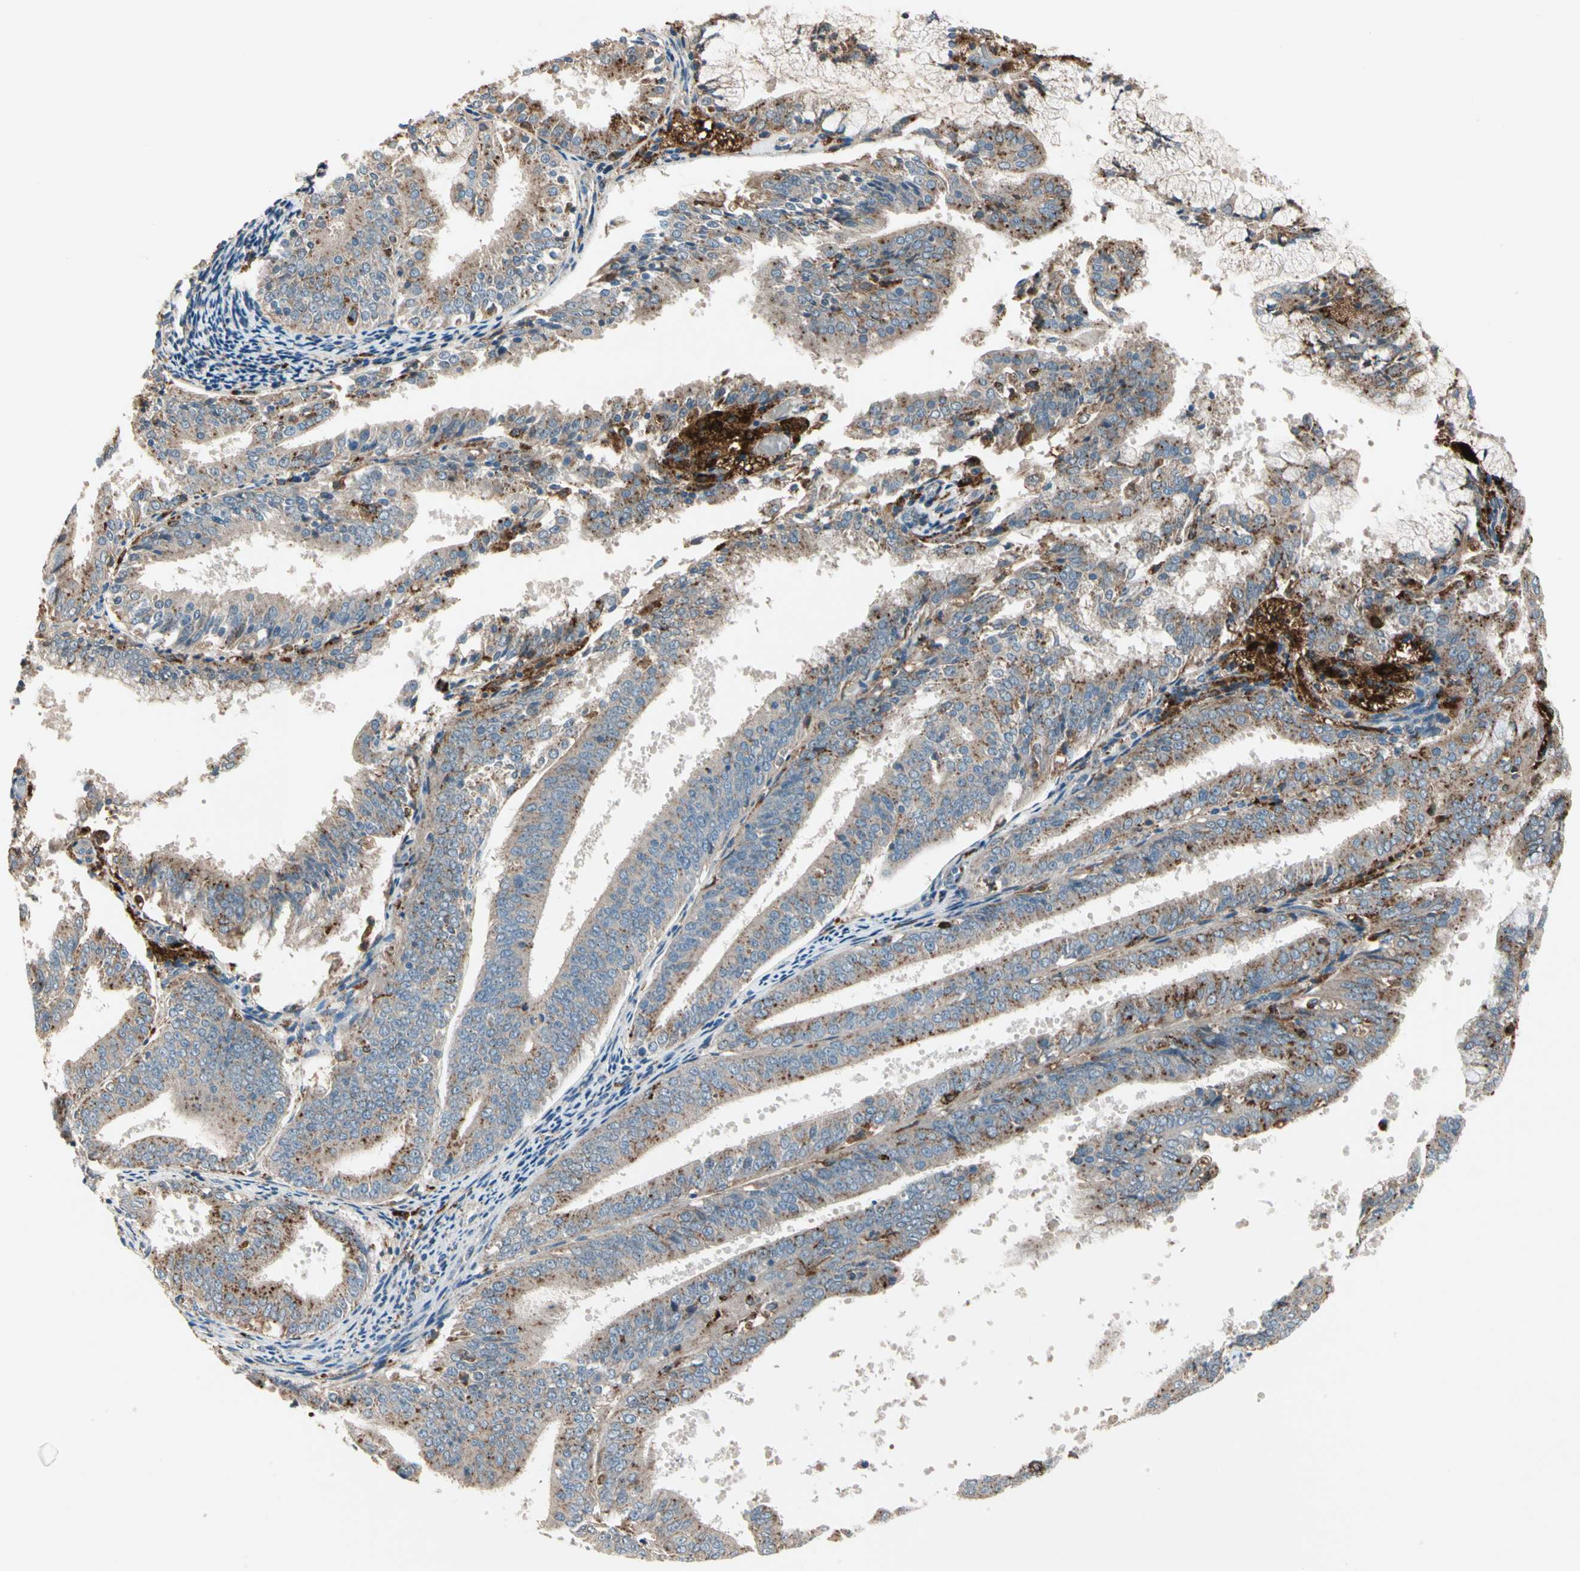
{"staining": {"intensity": "moderate", "quantity": "25%-75%", "location": "cytoplasmic/membranous"}, "tissue": "endometrial cancer", "cell_type": "Tumor cells", "image_type": "cancer", "snomed": [{"axis": "morphology", "description": "Adenocarcinoma, NOS"}, {"axis": "topography", "description": "Endometrium"}], "caption": "This image shows endometrial adenocarcinoma stained with immunohistochemistry to label a protein in brown. The cytoplasmic/membranous of tumor cells show moderate positivity for the protein. Nuclei are counter-stained blue.", "gene": "GM2A", "patient": {"sex": "female", "age": 63}}